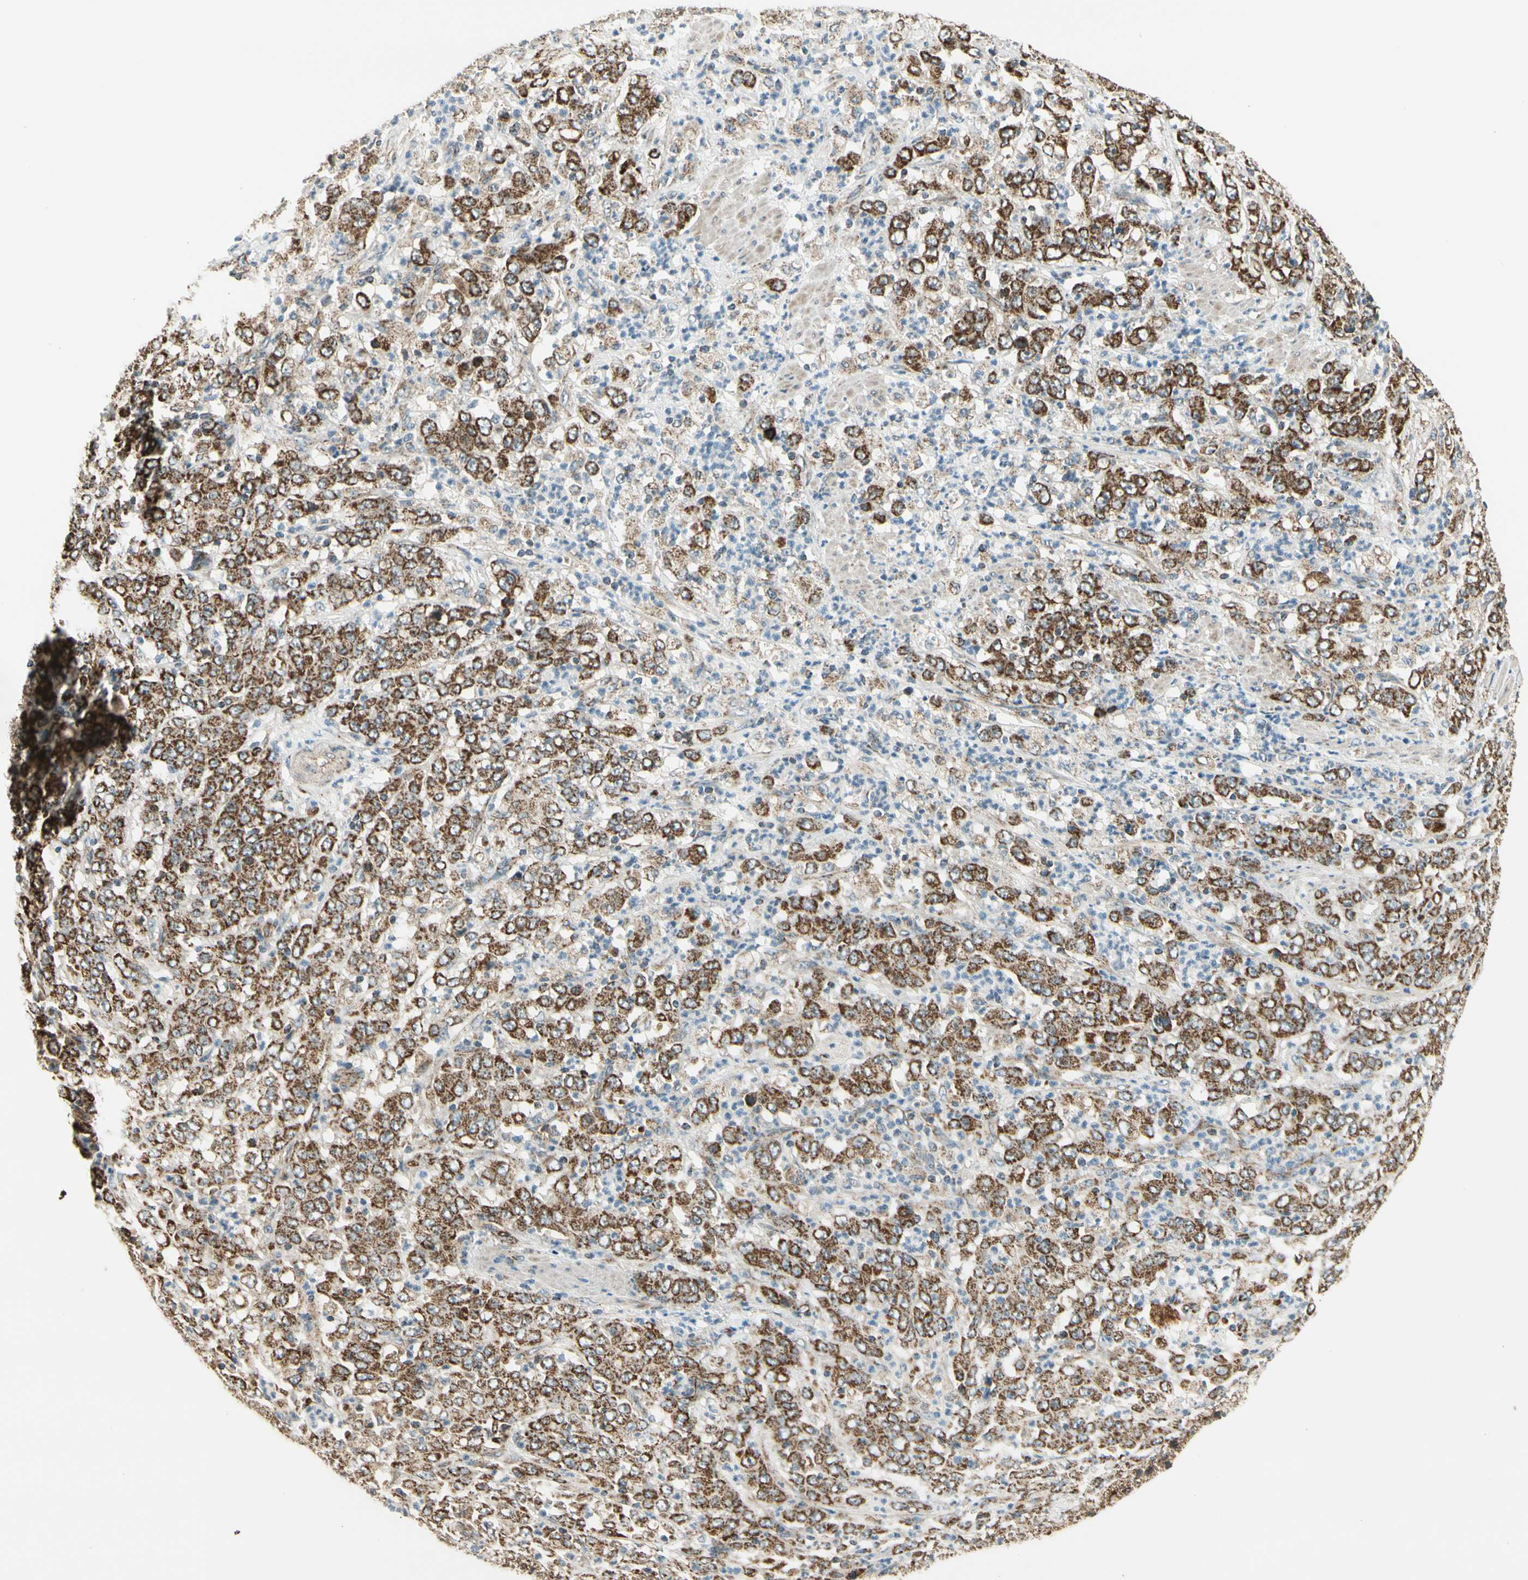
{"staining": {"intensity": "strong", "quantity": ">75%", "location": "cytoplasmic/membranous"}, "tissue": "stomach cancer", "cell_type": "Tumor cells", "image_type": "cancer", "snomed": [{"axis": "morphology", "description": "Adenocarcinoma, NOS"}, {"axis": "topography", "description": "Stomach, lower"}], "caption": "A photomicrograph of stomach adenocarcinoma stained for a protein displays strong cytoplasmic/membranous brown staining in tumor cells. (DAB (3,3'-diaminobenzidine) IHC with brightfield microscopy, high magnification).", "gene": "EPHB3", "patient": {"sex": "female", "age": 71}}